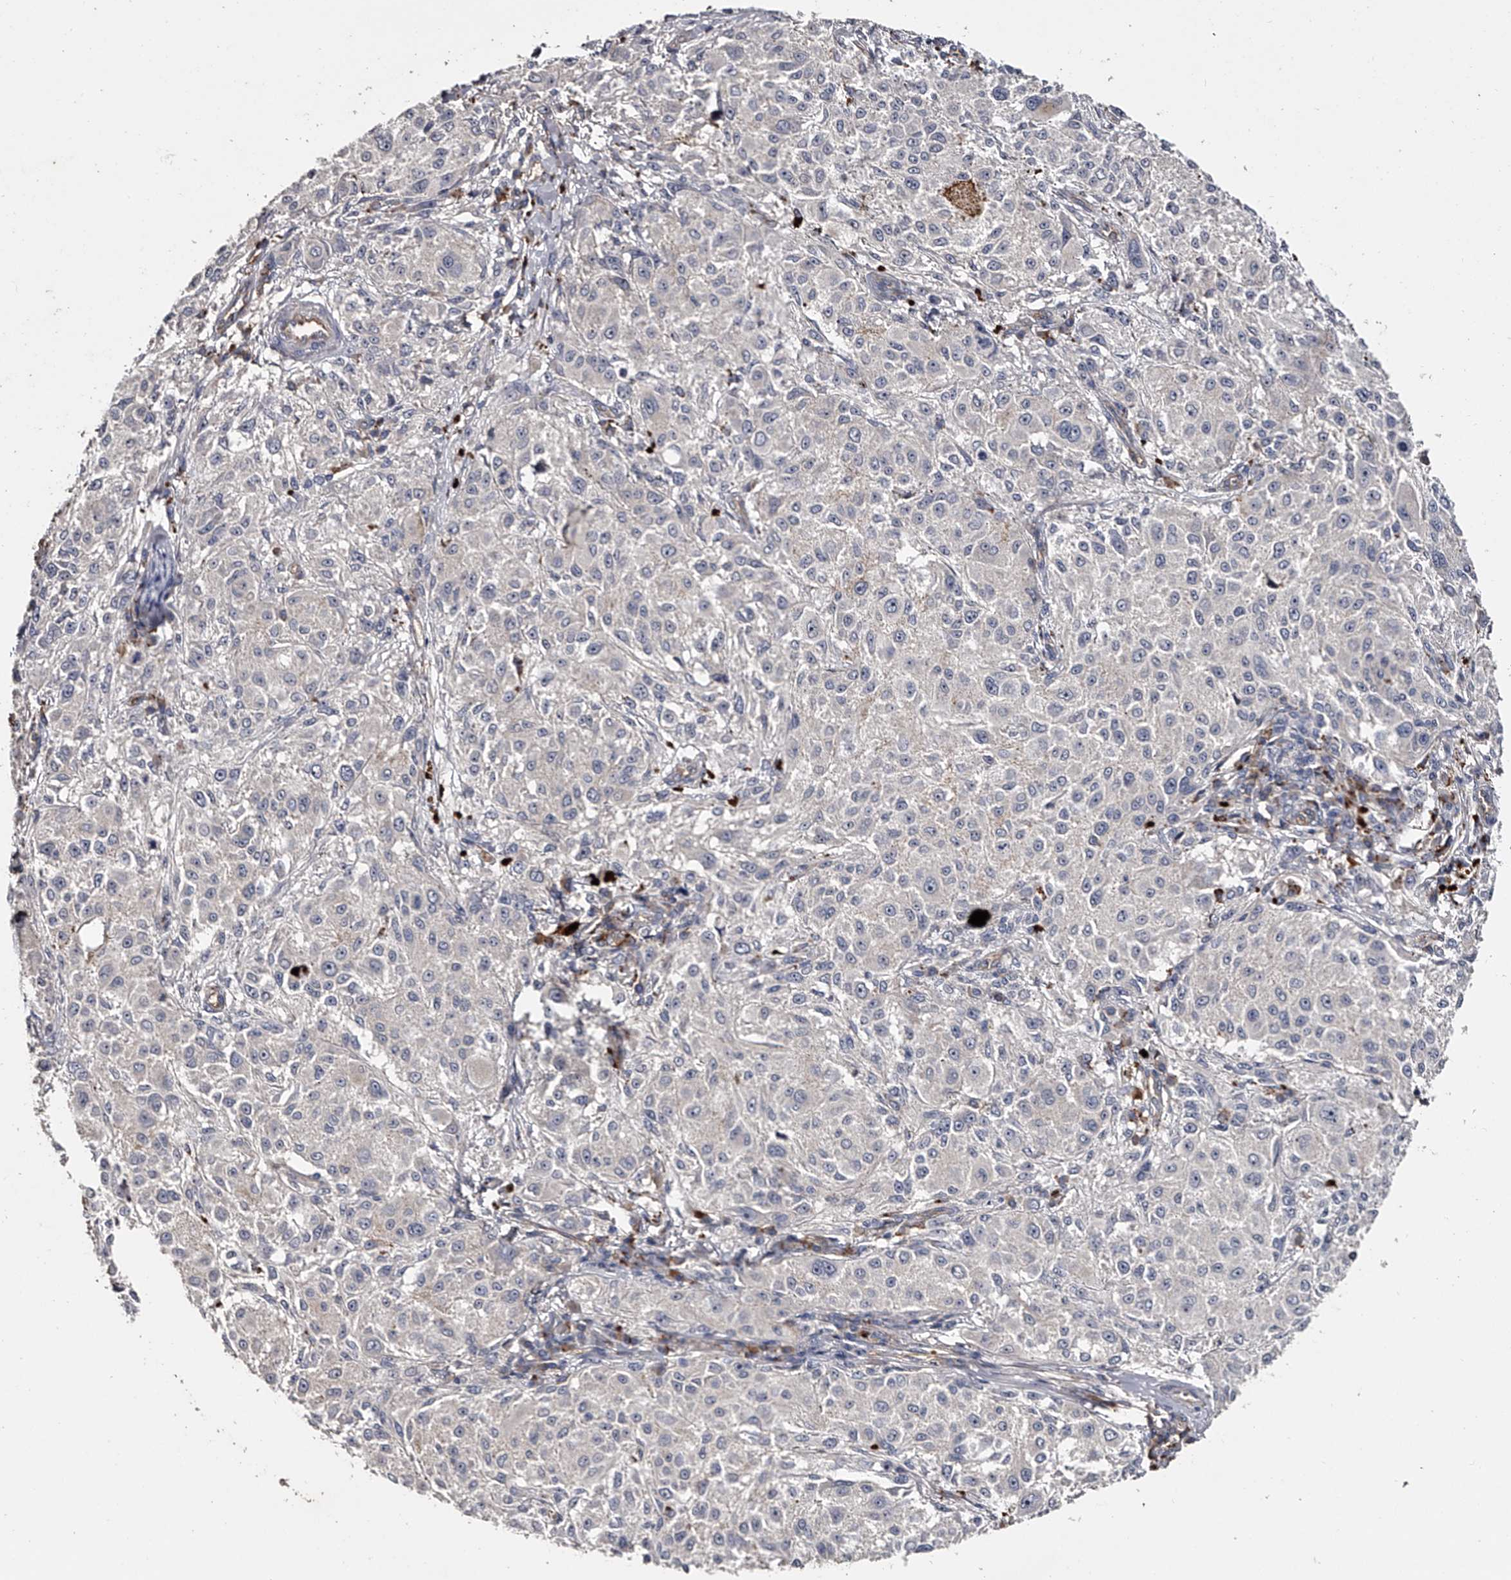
{"staining": {"intensity": "negative", "quantity": "none", "location": "none"}, "tissue": "melanoma", "cell_type": "Tumor cells", "image_type": "cancer", "snomed": [{"axis": "morphology", "description": "Necrosis, NOS"}, {"axis": "morphology", "description": "Malignant melanoma, NOS"}, {"axis": "topography", "description": "Skin"}], "caption": "Human malignant melanoma stained for a protein using immunohistochemistry reveals no staining in tumor cells.", "gene": "MDN1", "patient": {"sex": "female", "age": 87}}